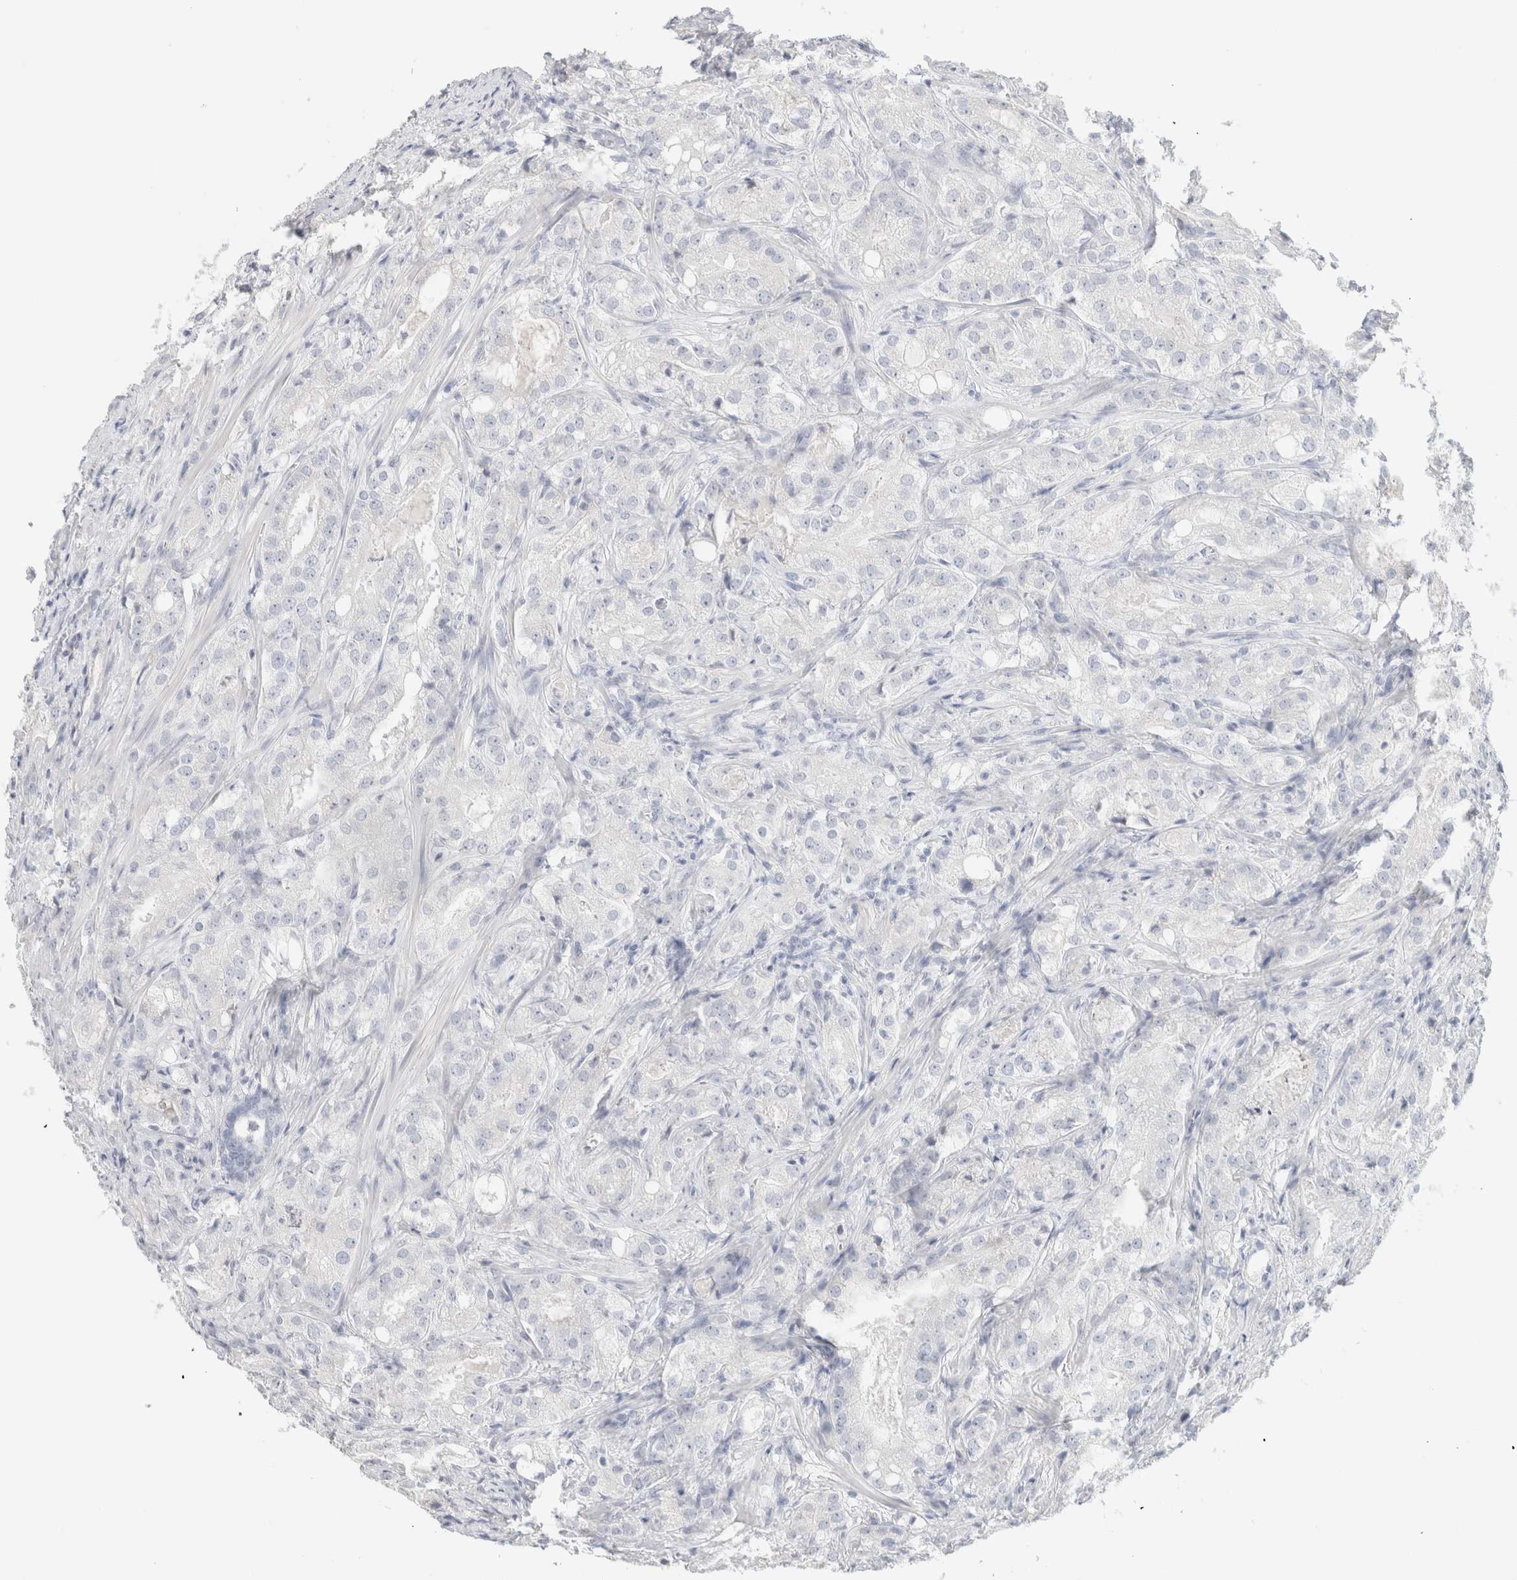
{"staining": {"intensity": "negative", "quantity": "none", "location": "none"}, "tissue": "prostate cancer", "cell_type": "Tumor cells", "image_type": "cancer", "snomed": [{"axis": "morphology", "description": "Adenocarcinoma, High grade"}, {"axis": "topography", "description": "Prostate"}], "caption": "Photomicrograph shows no protein staining in tumor cells of adenocarcinoma (high-grade) (prostate) tissue.", "gene": "NEFM", "patient": {"sex": "male", "age": 64}}